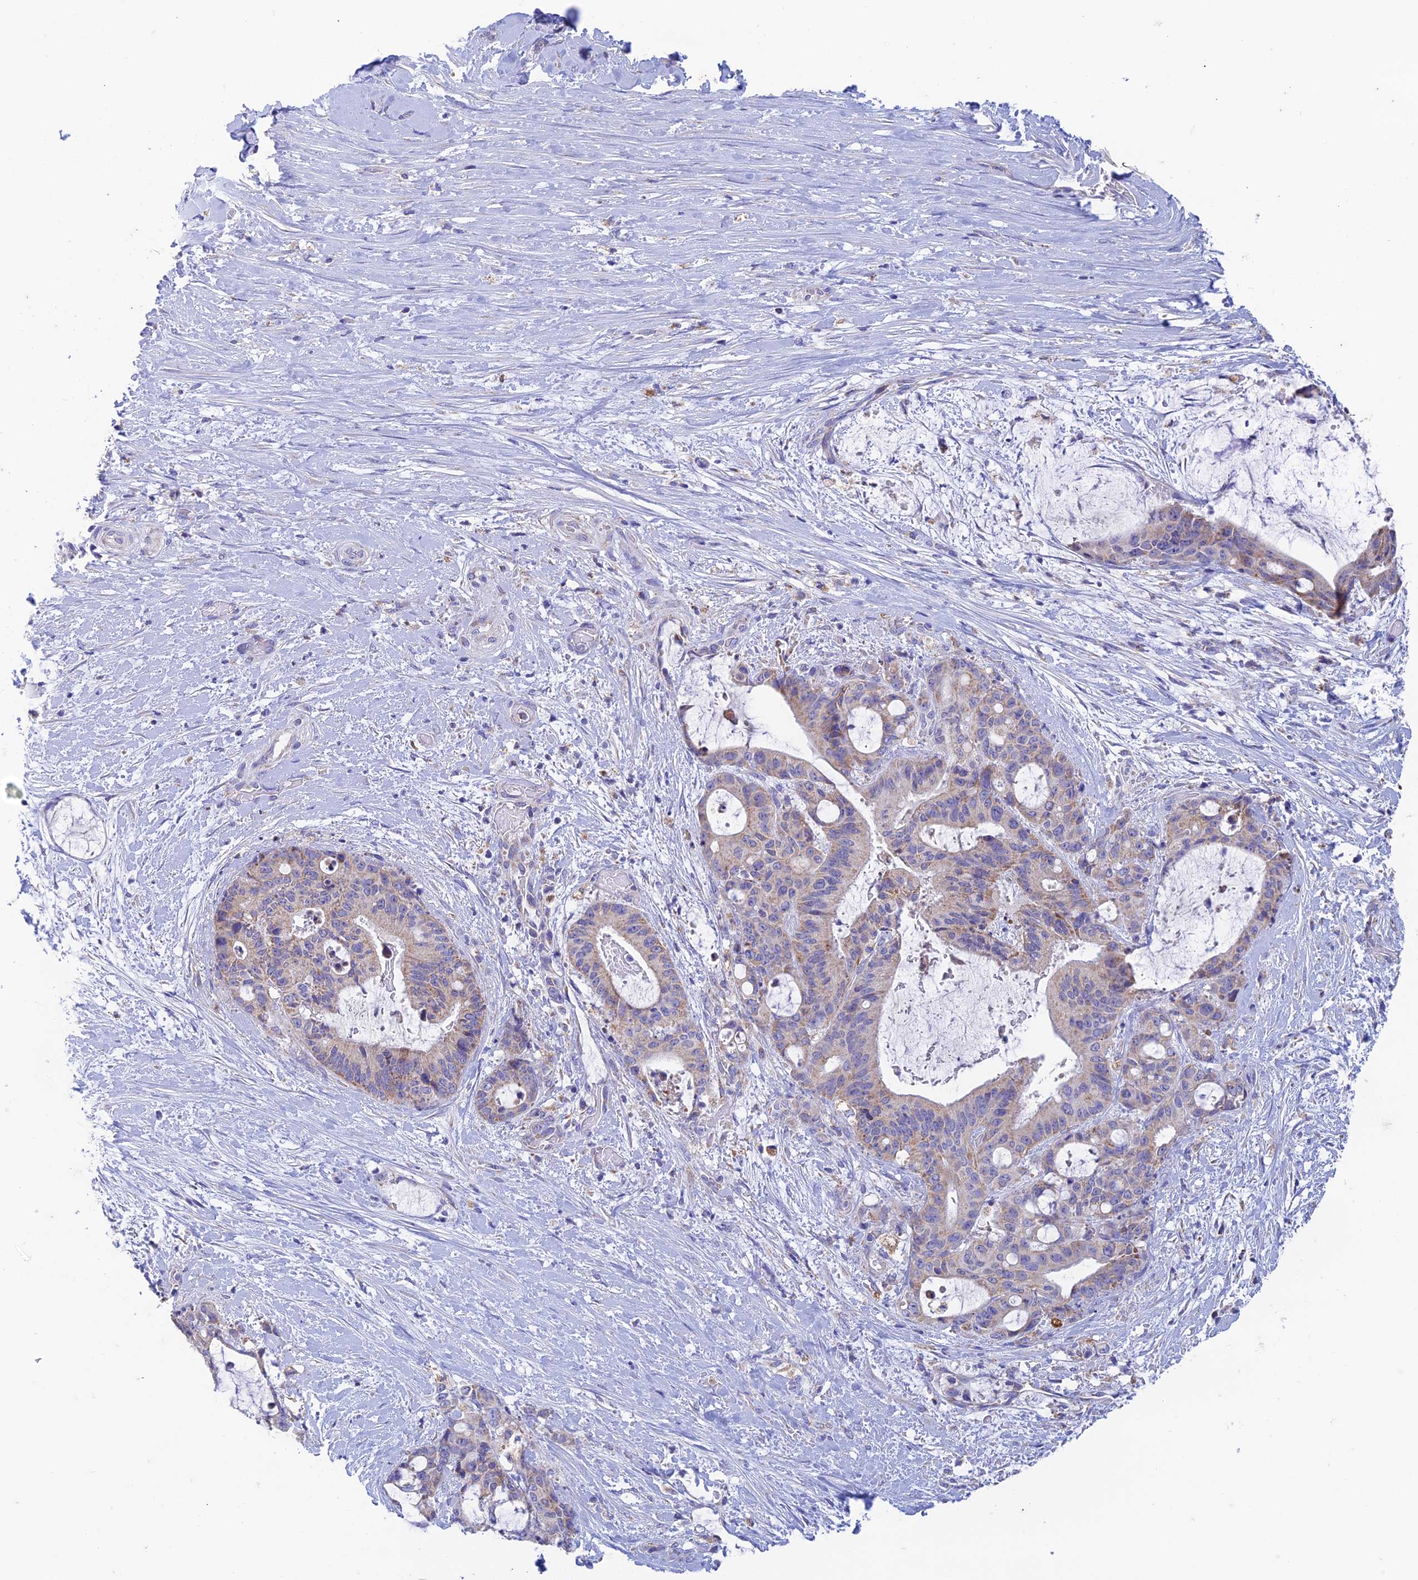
{"staining": {"intensity": "weak", "quantity": "25%-75%", "location": "cytoplasmic/membranous"}, "tissue": "liver cancer", "cell_type": "Tumor cells", "image_type": "cancer", "snomed": [{"axis": "morphology", "description": "Normal tissue, NOS"}, {"axis": "morphology", "description": "Cholangiocarcinoma"}, {"axis": "topography", "description": "Liver"}, {"axis": "topography", "description": "Peripheral nerve tissue"}], "caption": "IHC histopathology image of neoplastic tissue: human liver cancer stained using immunohistochemistry reveals low levels of weak protein expression localized specifically in the cytoplasmic/membranous of tumor cells, appearing as a cytoplasmic/membranous brown color.", "gene": "ZNF181", "patient": {"sex": "female", "age": 73}}